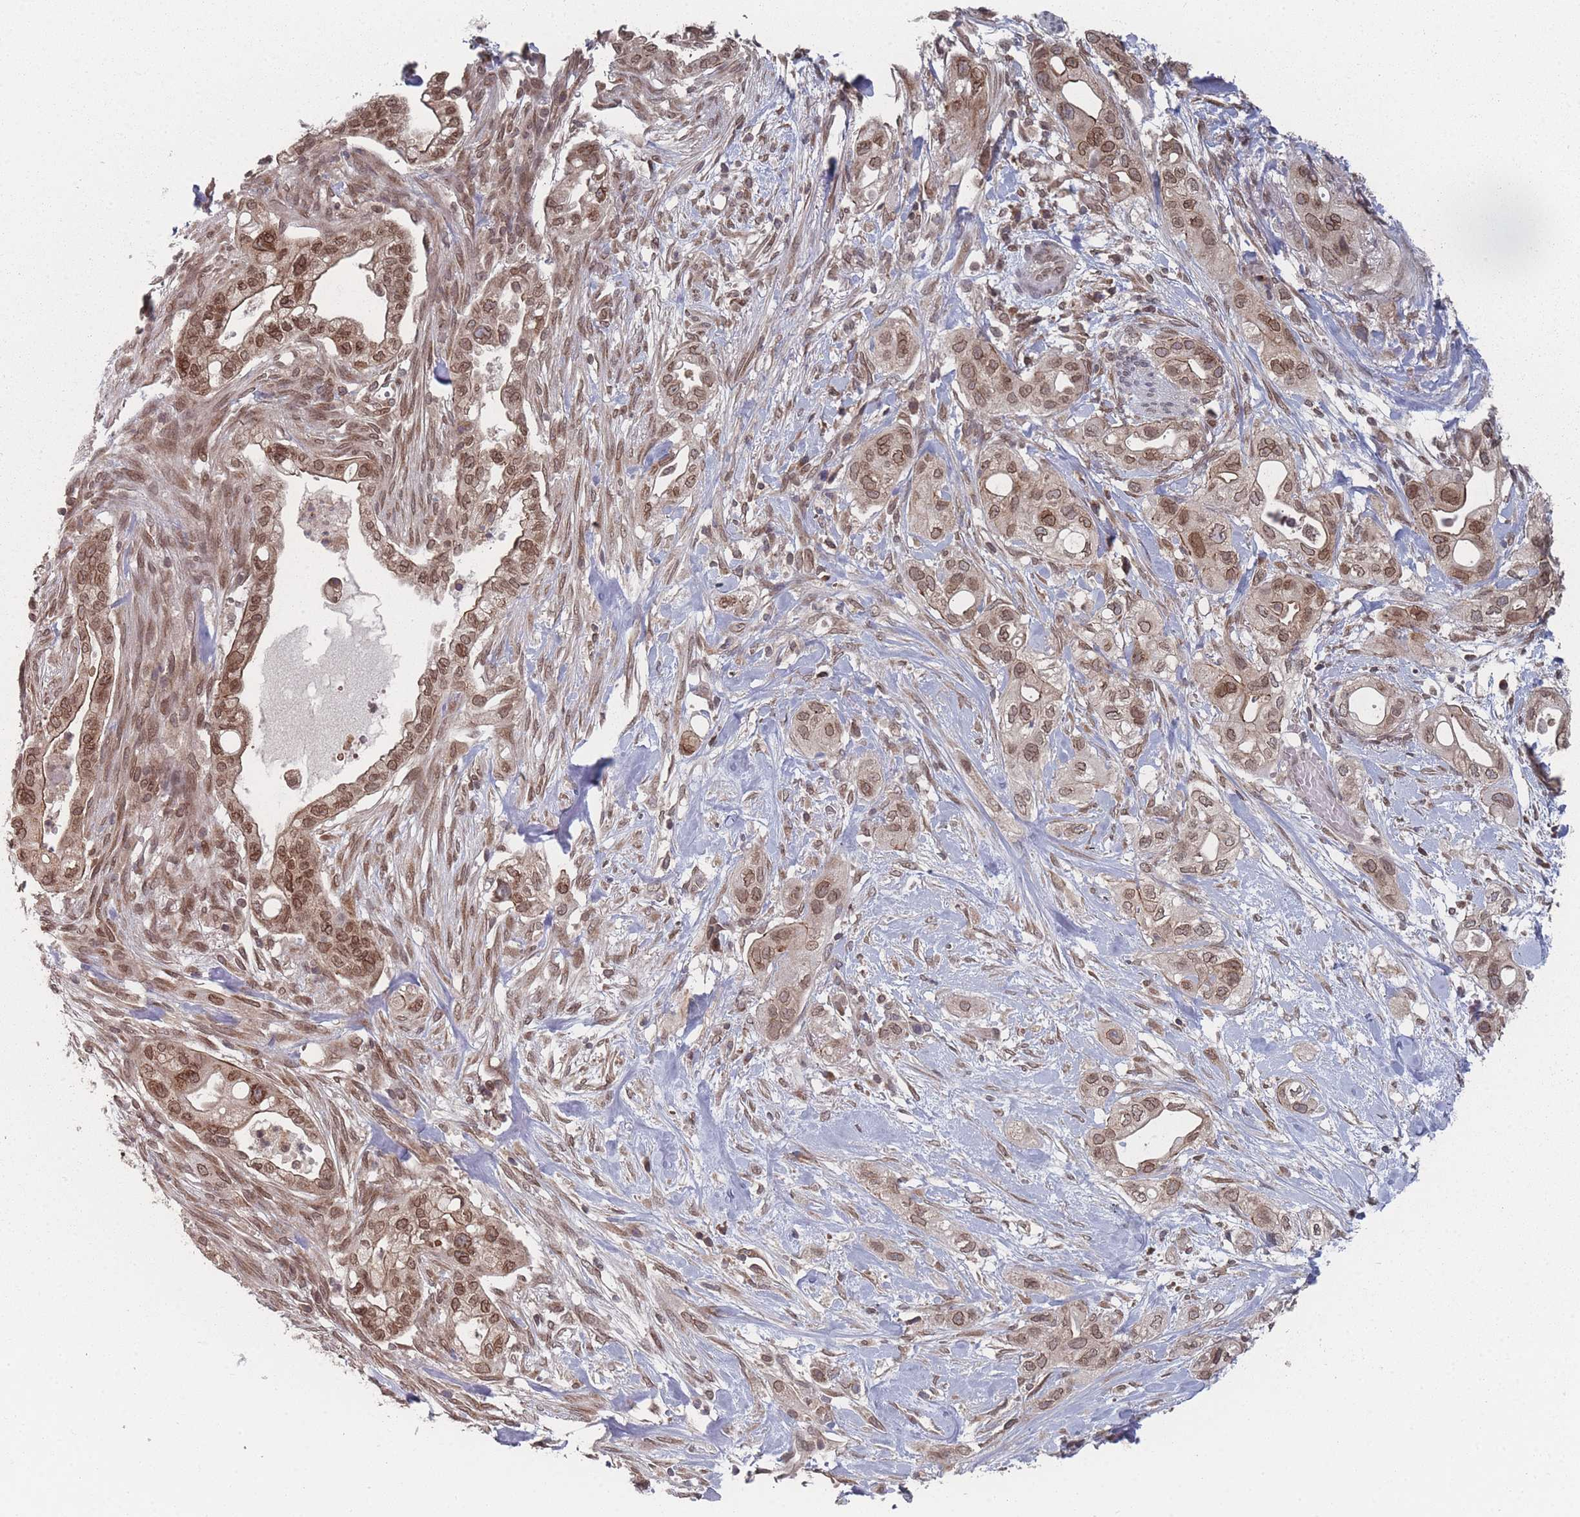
{"staining": {"intensity": "moderate", "quantity": ">75%", "location": "cytoplasmic/membranous,nuclear"}, "tissue": "pancreatic cancer", "cell_type": "Tumor cells", "image_type": "cancer", "snomed": [{"axis": "morphology", "description": "Adenocarcinoma, NOS"}, {"axis": "topography", "description": "Pancreas"}], "caption": "A brown stain highlights moderate cytoplasmic/membranous and nuclear positivity of a protein in adenocarcinoma (pancreatic) tumor cells. Using DAB (3,3'-diaminobenzidine) (brown) and hematoxylin (blue) stains, captured at high magnification using brightfield microscopy.", "gene": "TBC1D25", "patient": {"sex": "male", "age": 44}}